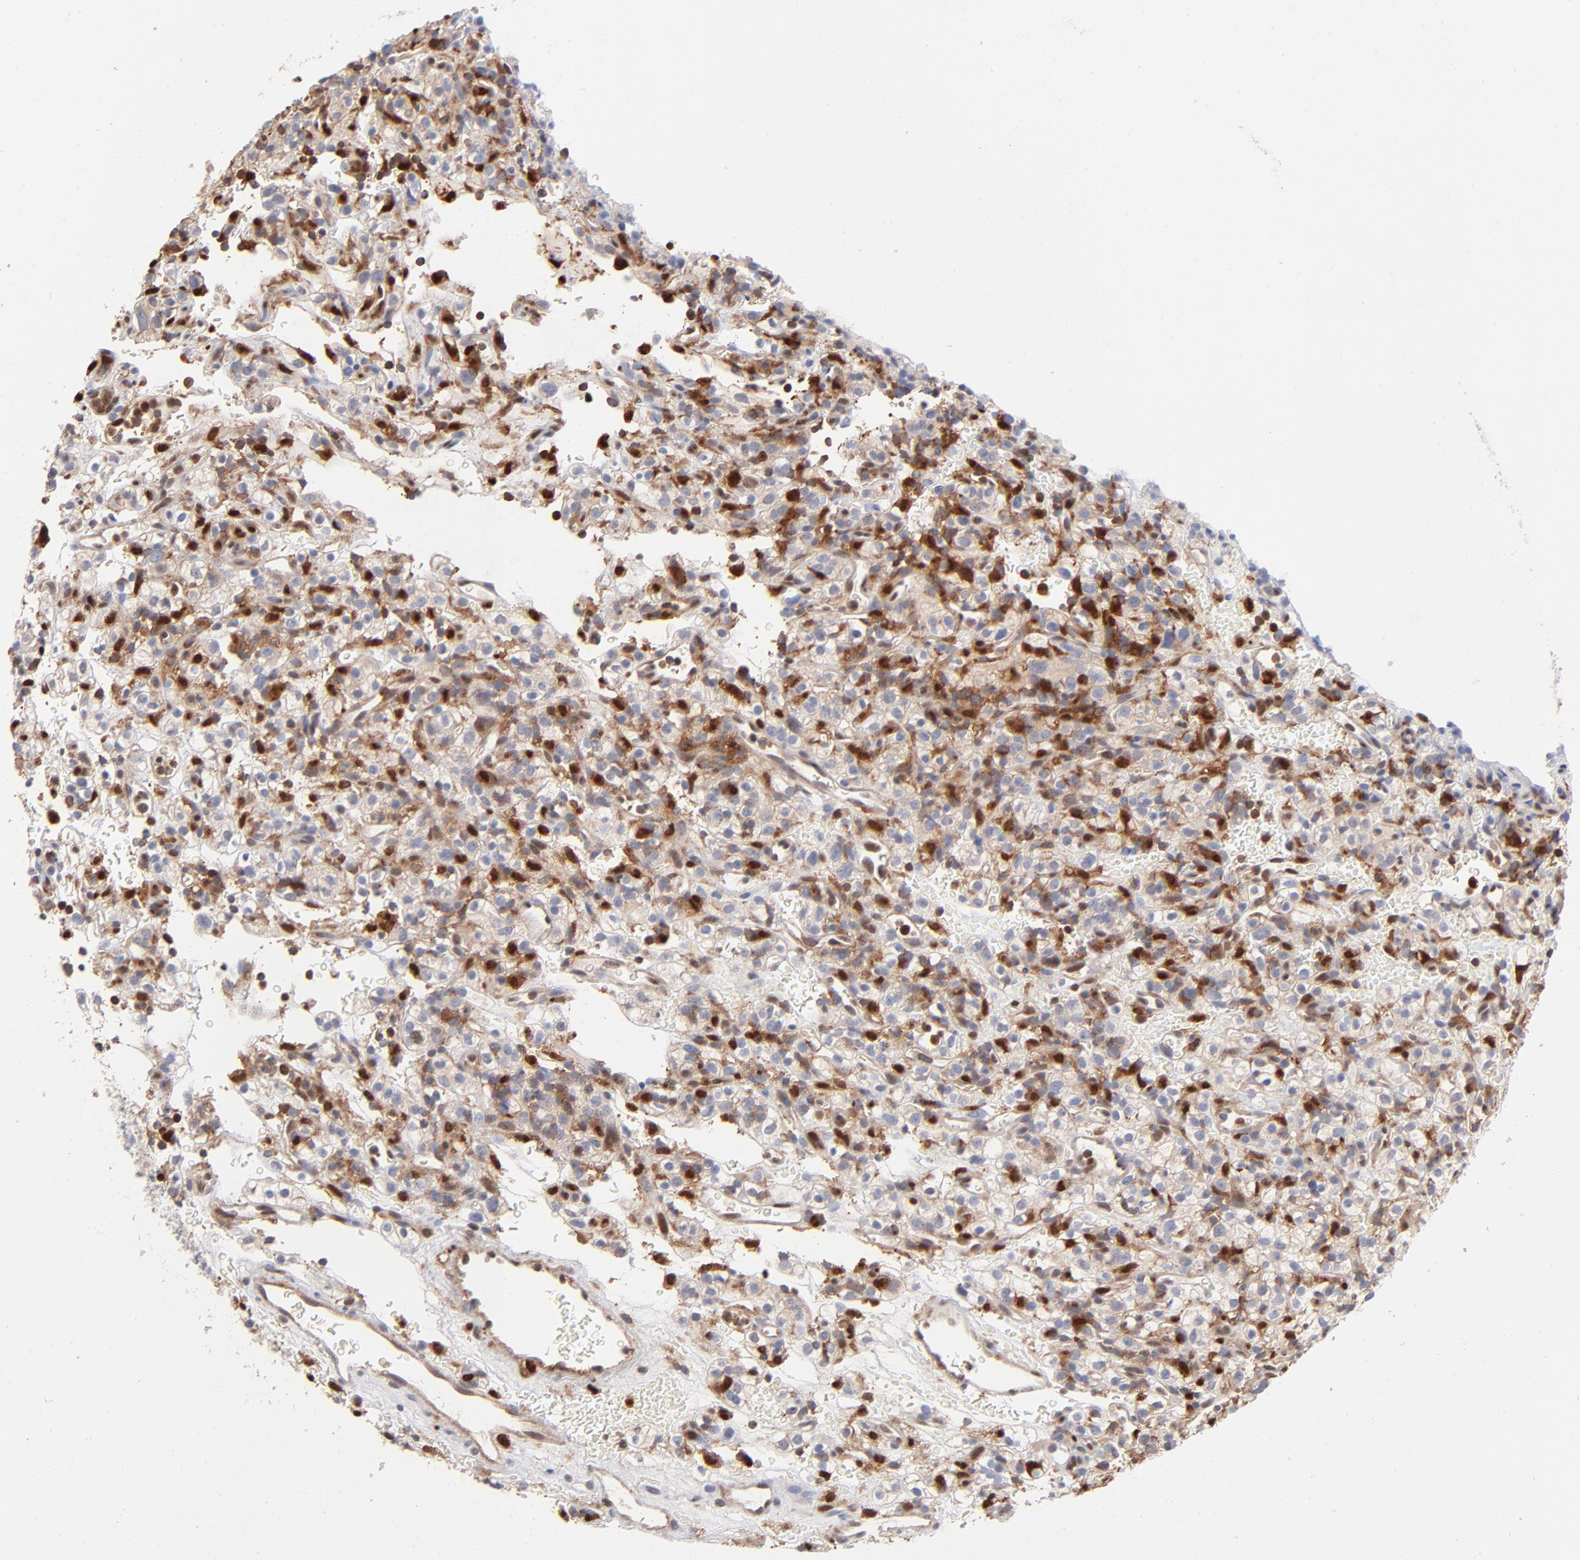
{"staining": {"intensity": "negative", "quantity": "none", "location": "none"}, "tissue": "renal cancer", "cell_type": "Tumor cells", "image_type": "cancer", "snomed": [{"axis": "morphology", "description": "Normal tissue, NOS"}, {"axis": "morphology", "description": "Adenocarcinoma, NOS"}, {"axis": "topography", "description": "Kidney"}], "caption": "DAB immunohistochemical staining of human adenocarcinoma (renal) exhibits no significant staining in tumor cells. (Brightfield microscopy of DAB (3,3'-diaminobenzidine) immunohistochemistry (IHC) at high magnification).", "gene": "ARHGEF6", "patient": {"sex": "female", "age": 72}}